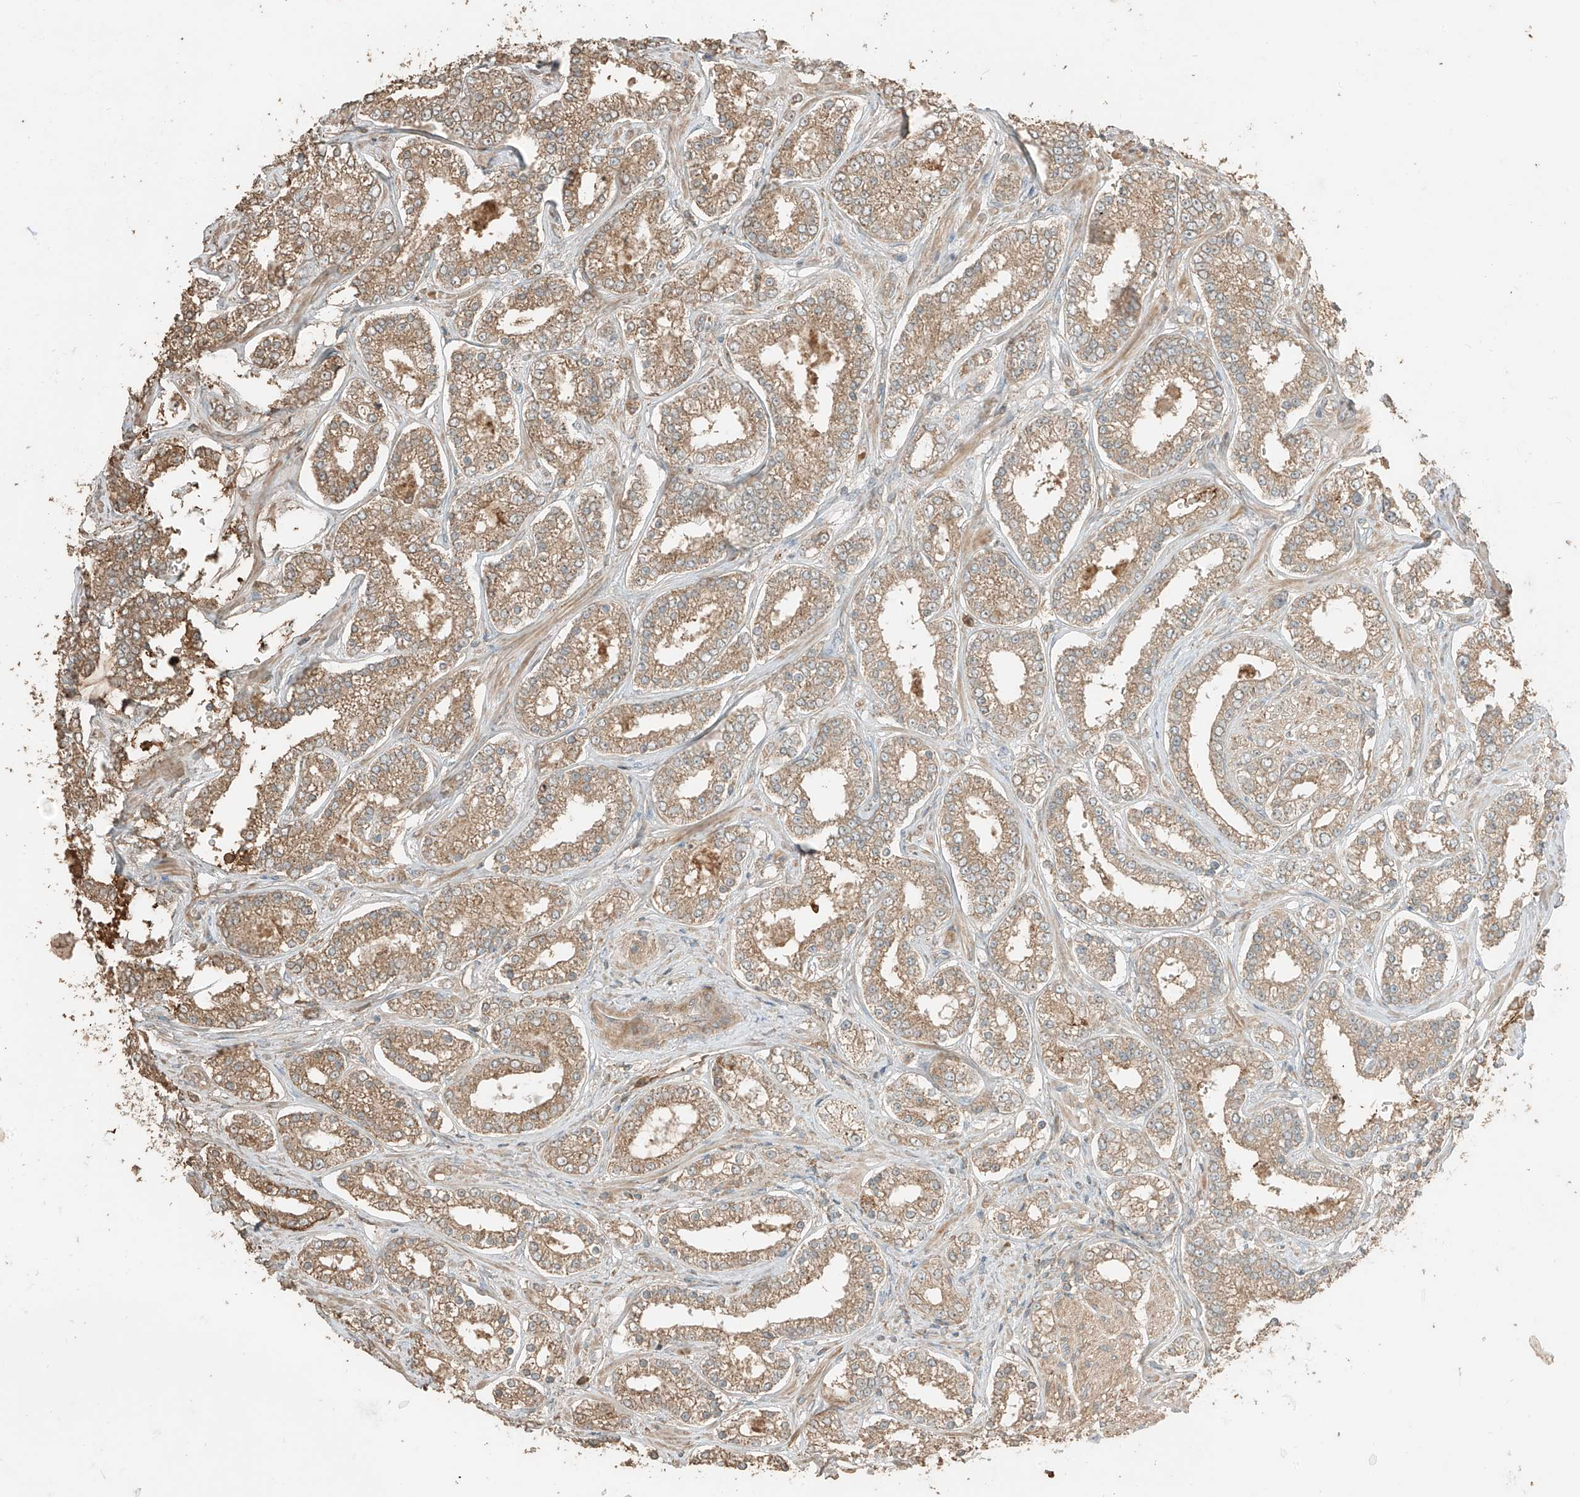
{"staining": {"intensity": "moderate", "quantity": ">75%", "location": "cytoplasmic/membranous"}, "tissue": "prostate cancer", "cell_type": "Tumor cells", "image_type": "cancer", "snomed": [{"axis": "morphology", "description": "Normal tissue, NOS"}, {"axis": "morphology", "description": "Adenocarcinoma, High grade"}, {"axis": "topography", "description": "Prostate"}], "caption": "High-power microscopy captured an IHC histopathology image of prostate adenocarcinoma (high-grade), revealing moderate cytoplasmic/membranous positivity in about >75% of tumor cells. The protein is stained brown, and the nuclei are stained in blue (DAB (3,3'-diaminobenzidine) IHC with brightfield microscopy, high magnification).", "gene": "RFTN2", "patient": {"sex": "male", "age": 83}}